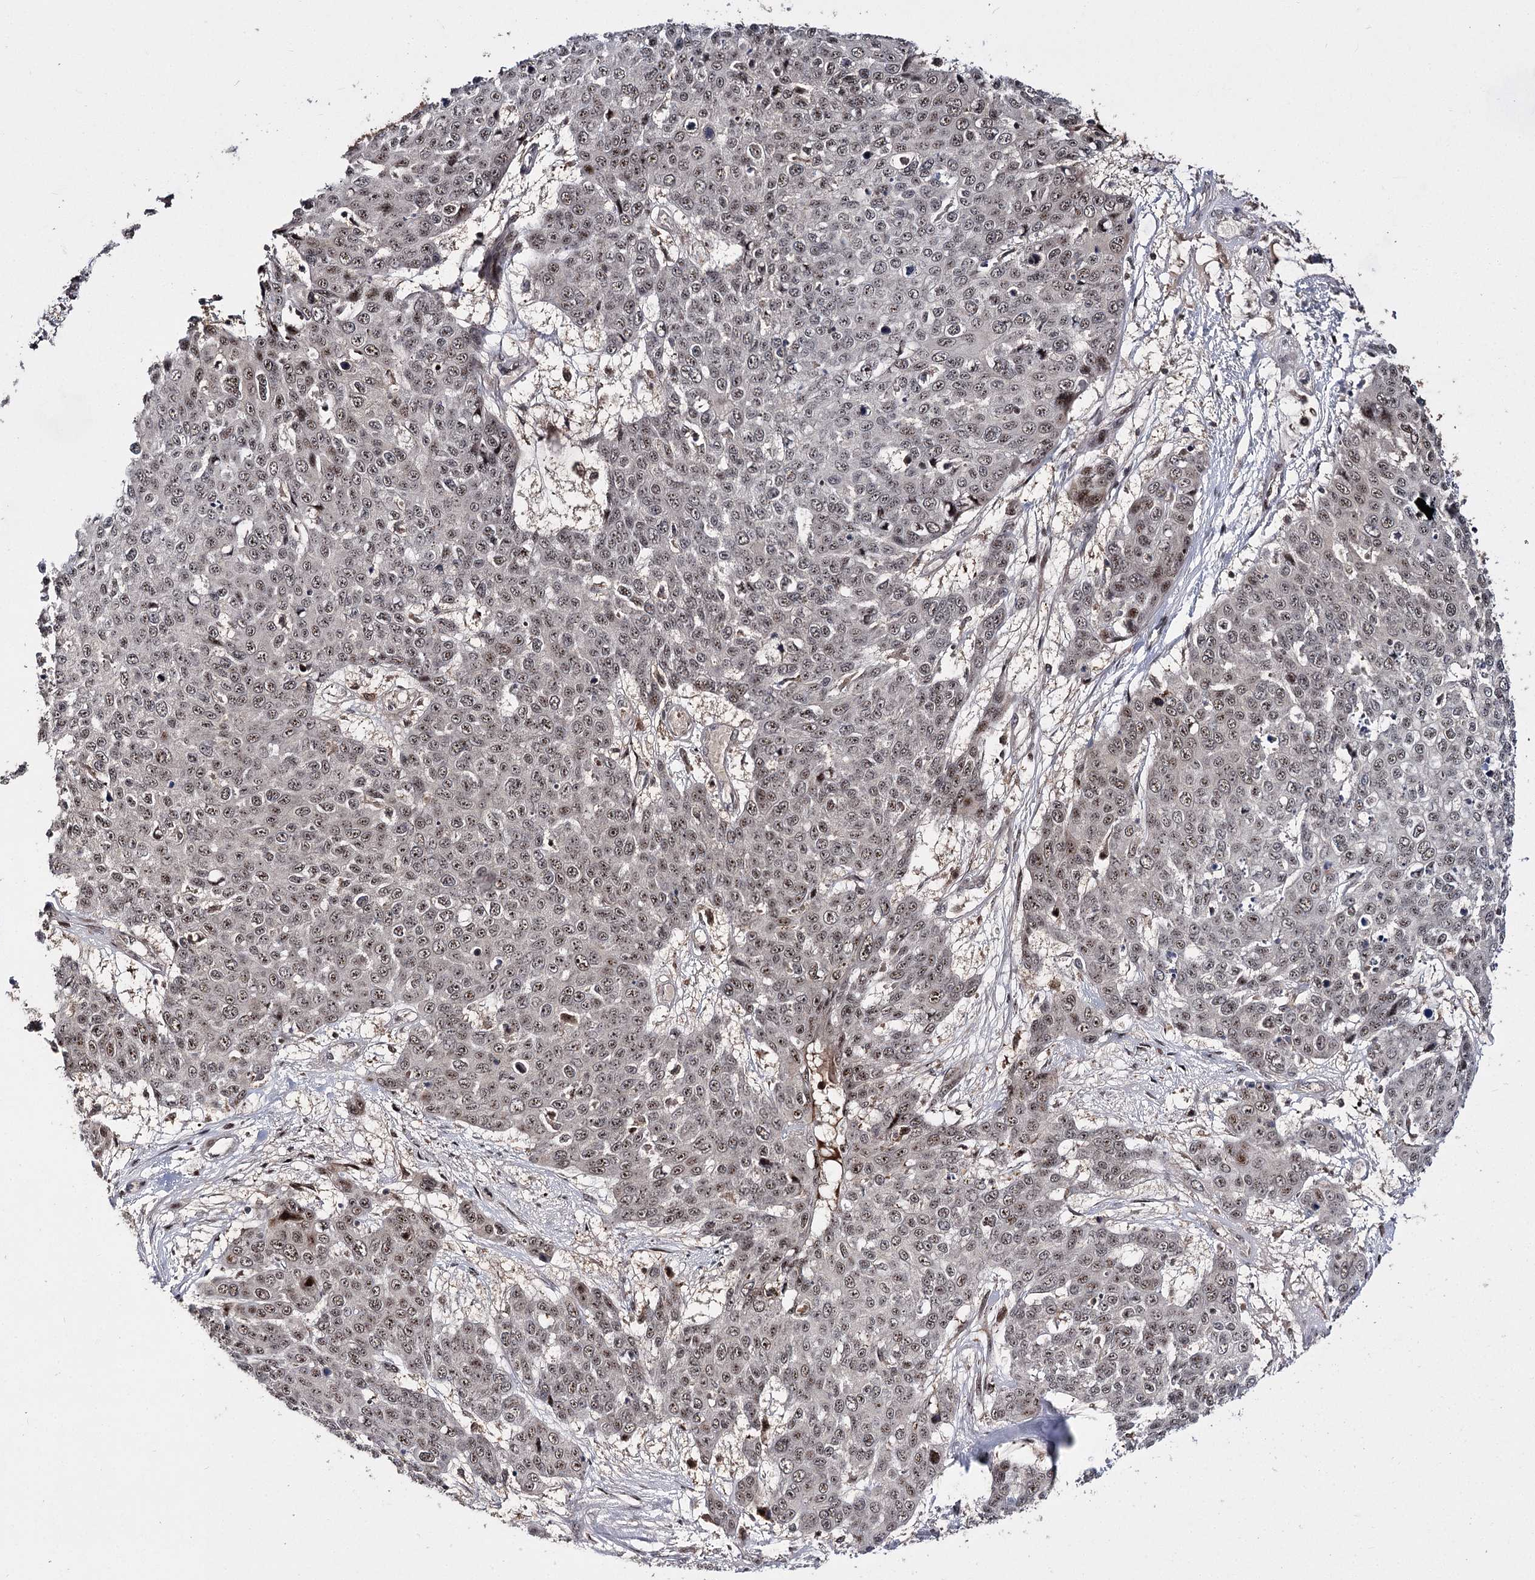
{"staining": {"intensity": "moderate", "quantity": "25%-75%", "location": "nuclear"}, "tissue": "skin cancer", "cell_type": "Tumor cells", "image_type": "cancer", "snomed": [{"axis": "morphology", "description": "Squamous cell carcinoma, NOS"}, {"axis": "topography", "description": "Skin"}], "caption": "A high-resolution micrograph shows immunohistochemistry staining of squamous cell carcinoma (skin), which reveals moderate nuclear expression in approximately 25%-75% of tumor cells.", "gene": "MKNK2", "patient": {"sex": "male", "age": 71}}